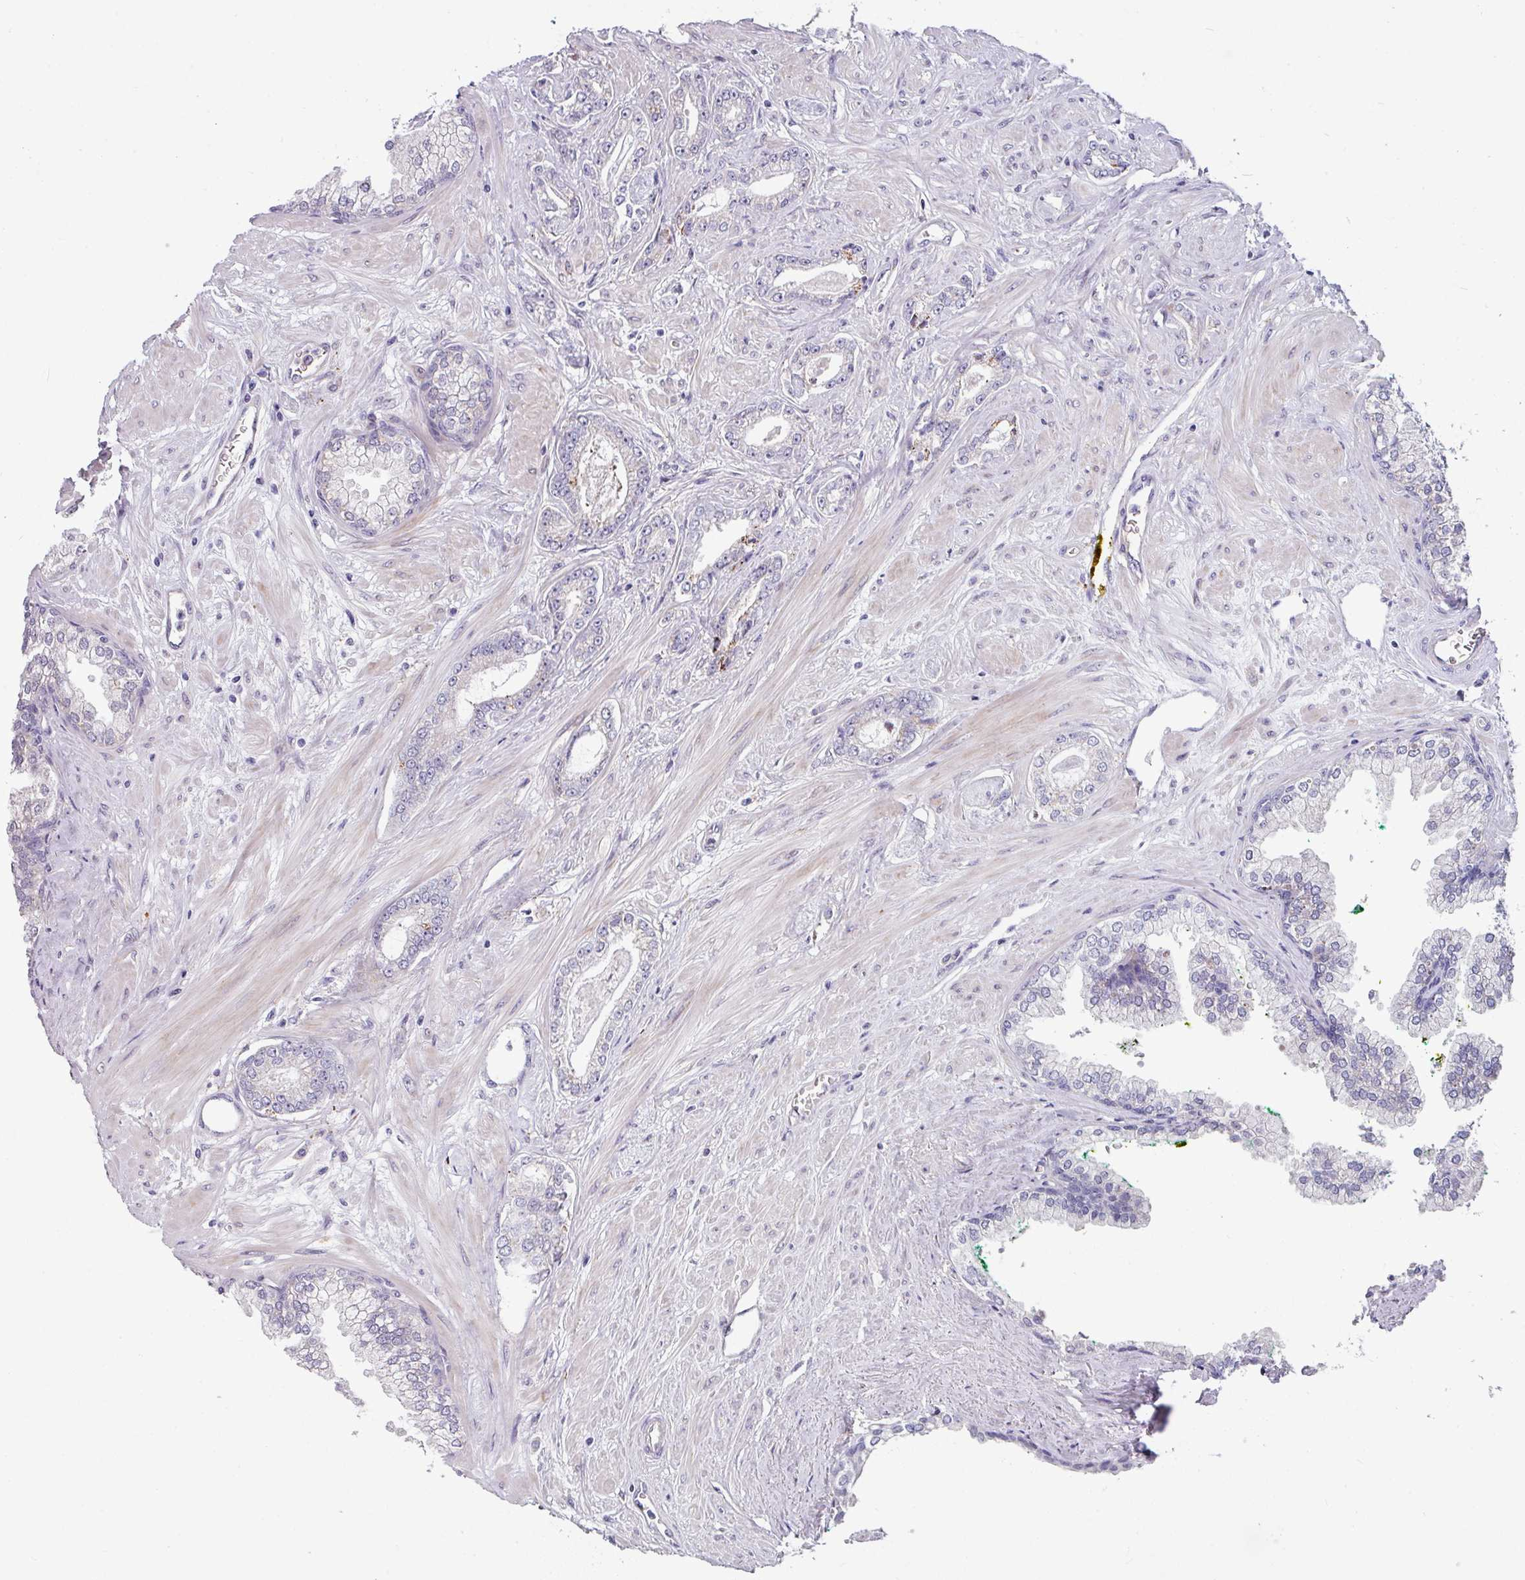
{"staining": {"intensity": "moderate", "quantity": "<25%", "location": "cytoplasmic/membranous"}, "tissue": "prostate cancer", "cell_type": "Tumor cells", "image_type": "cancer", "snomed": [{"axis": "morphology", "description": "Adenocarcinoma, Low grade"}, {"axis": "topography", "description": "Prostate"}], "caption": "This micrograph demonstrates prostate cancer (low-grade adenocarcinoma) stained with IHC to label a protein in brown. The cytoplasmic/membranous of tumor cells show moderate positivity for the protein. Nuclei are counter-stained blue.", "gene": "BMS1", "patient": {"sex": "male", "age": 60}}